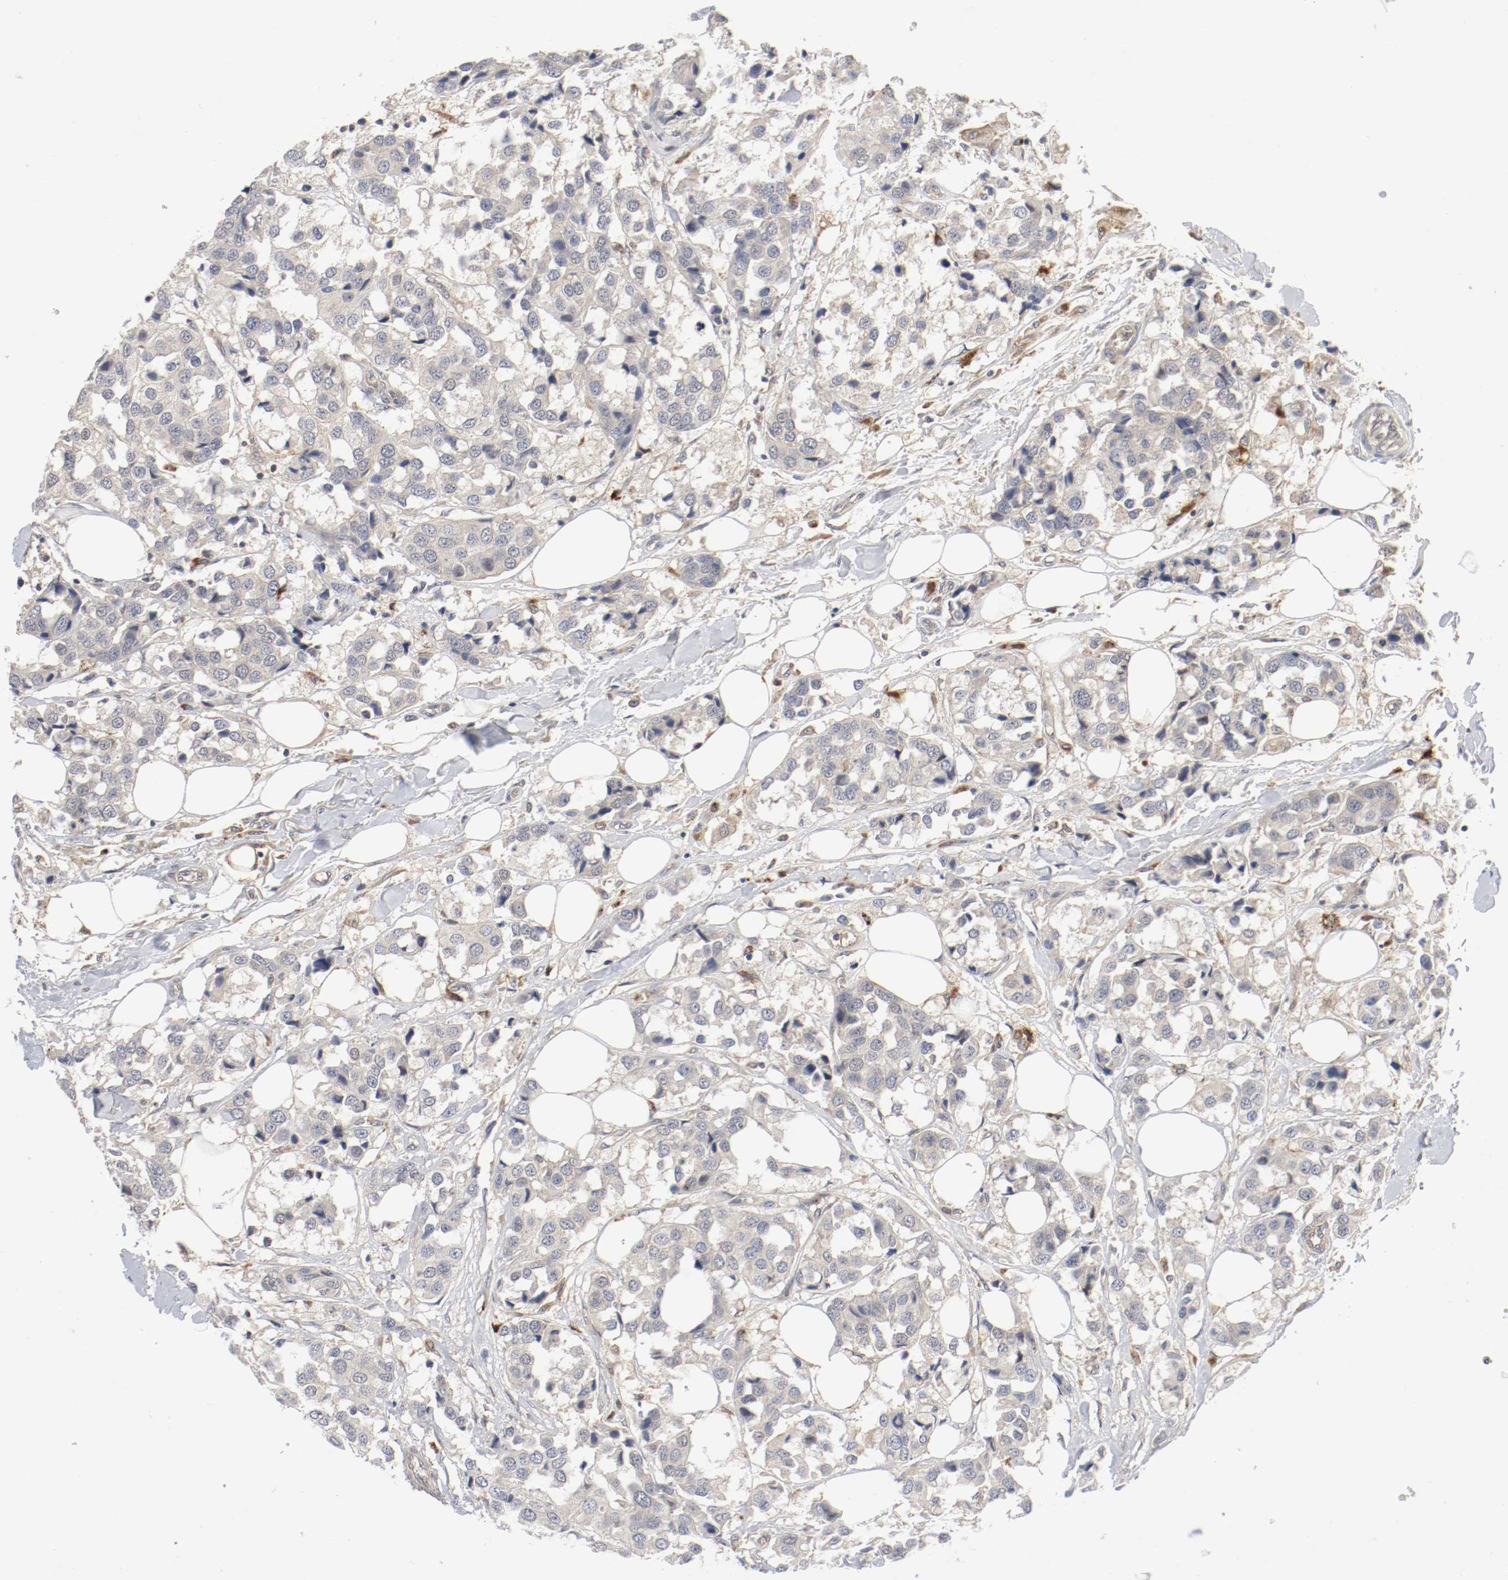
{"staining": {"intensity": "weak", "quantity": "25%-75%", "location": "cytoplasmic/membranous"}, "tissue": "breast cancer", "cell_type": "Tumor cells", "image_type": "cancer", "snomed": [{"axis": "morphology", "description": "Duct carcinoma"}, {"axis": "topography", "description": "Breast"}], "caption": "Tumor cells demonstrate low levels of weak cytoplasmic/membranous expression in about 25%-75% of cells in invasive ductal carcinoma (breast).", "gene": "REN", "patient": {"sex": "female", "age": 80}}